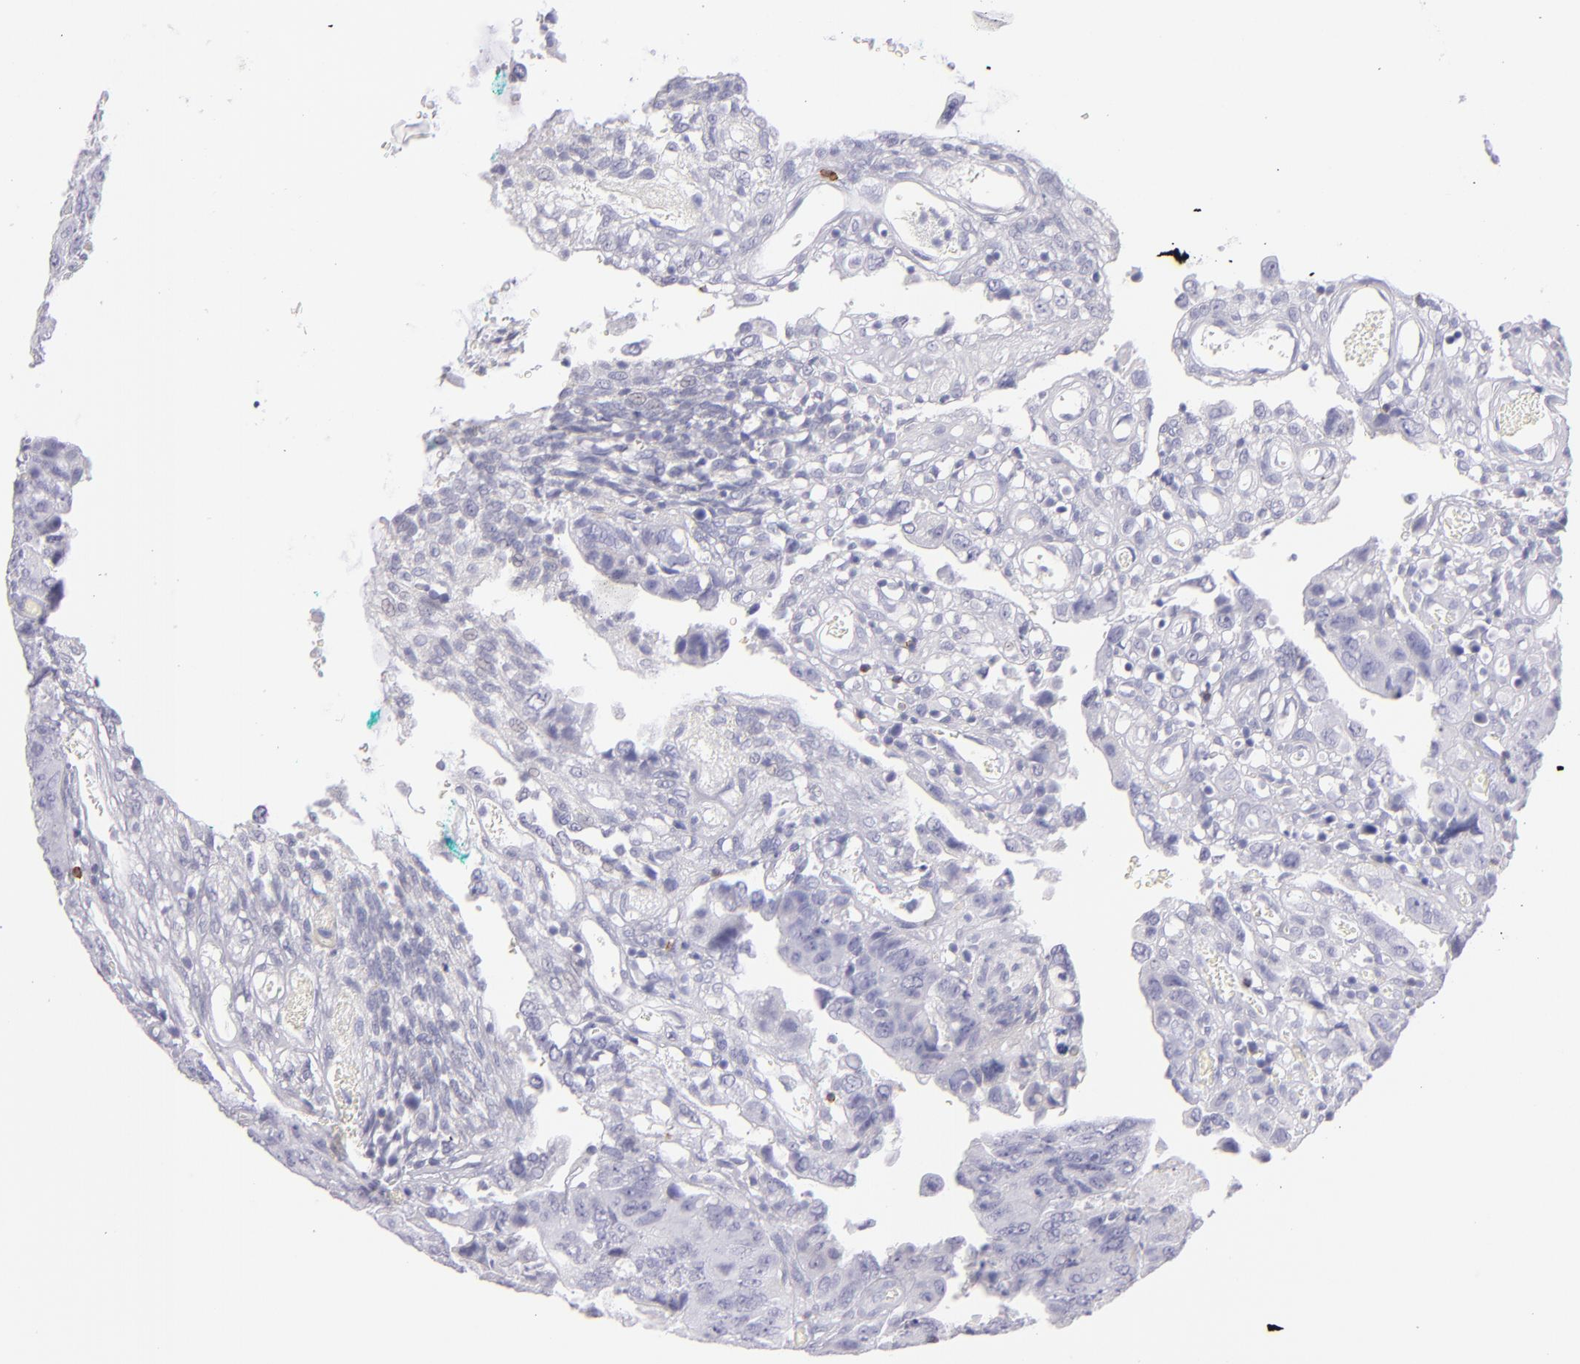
{"staining": {"intensity": "negative", "quantity": "none", "location": "none"}, "tissue": "colorectal cancer", "cell_type": "Tumor cells", "image_type": "cancer", "snomed": [{"axis": "morphology", "description": "Adenocarcinoma, NOS"}, {"axis": "topography", "description": "Rectum"}], "caption": "Colorectal adenocarcinoma was stained to show a protein in brown. There is no significant staining in tumor cells. Brightfield microscopy of immunohistochemistry (IHC) stained with DAB (3,3'-diaminobenzidine) (brown) and hematoxylin (blue), captured at high magnification.", "gene": "PRF1", "patient": {"sex": "female", "age": 82}}